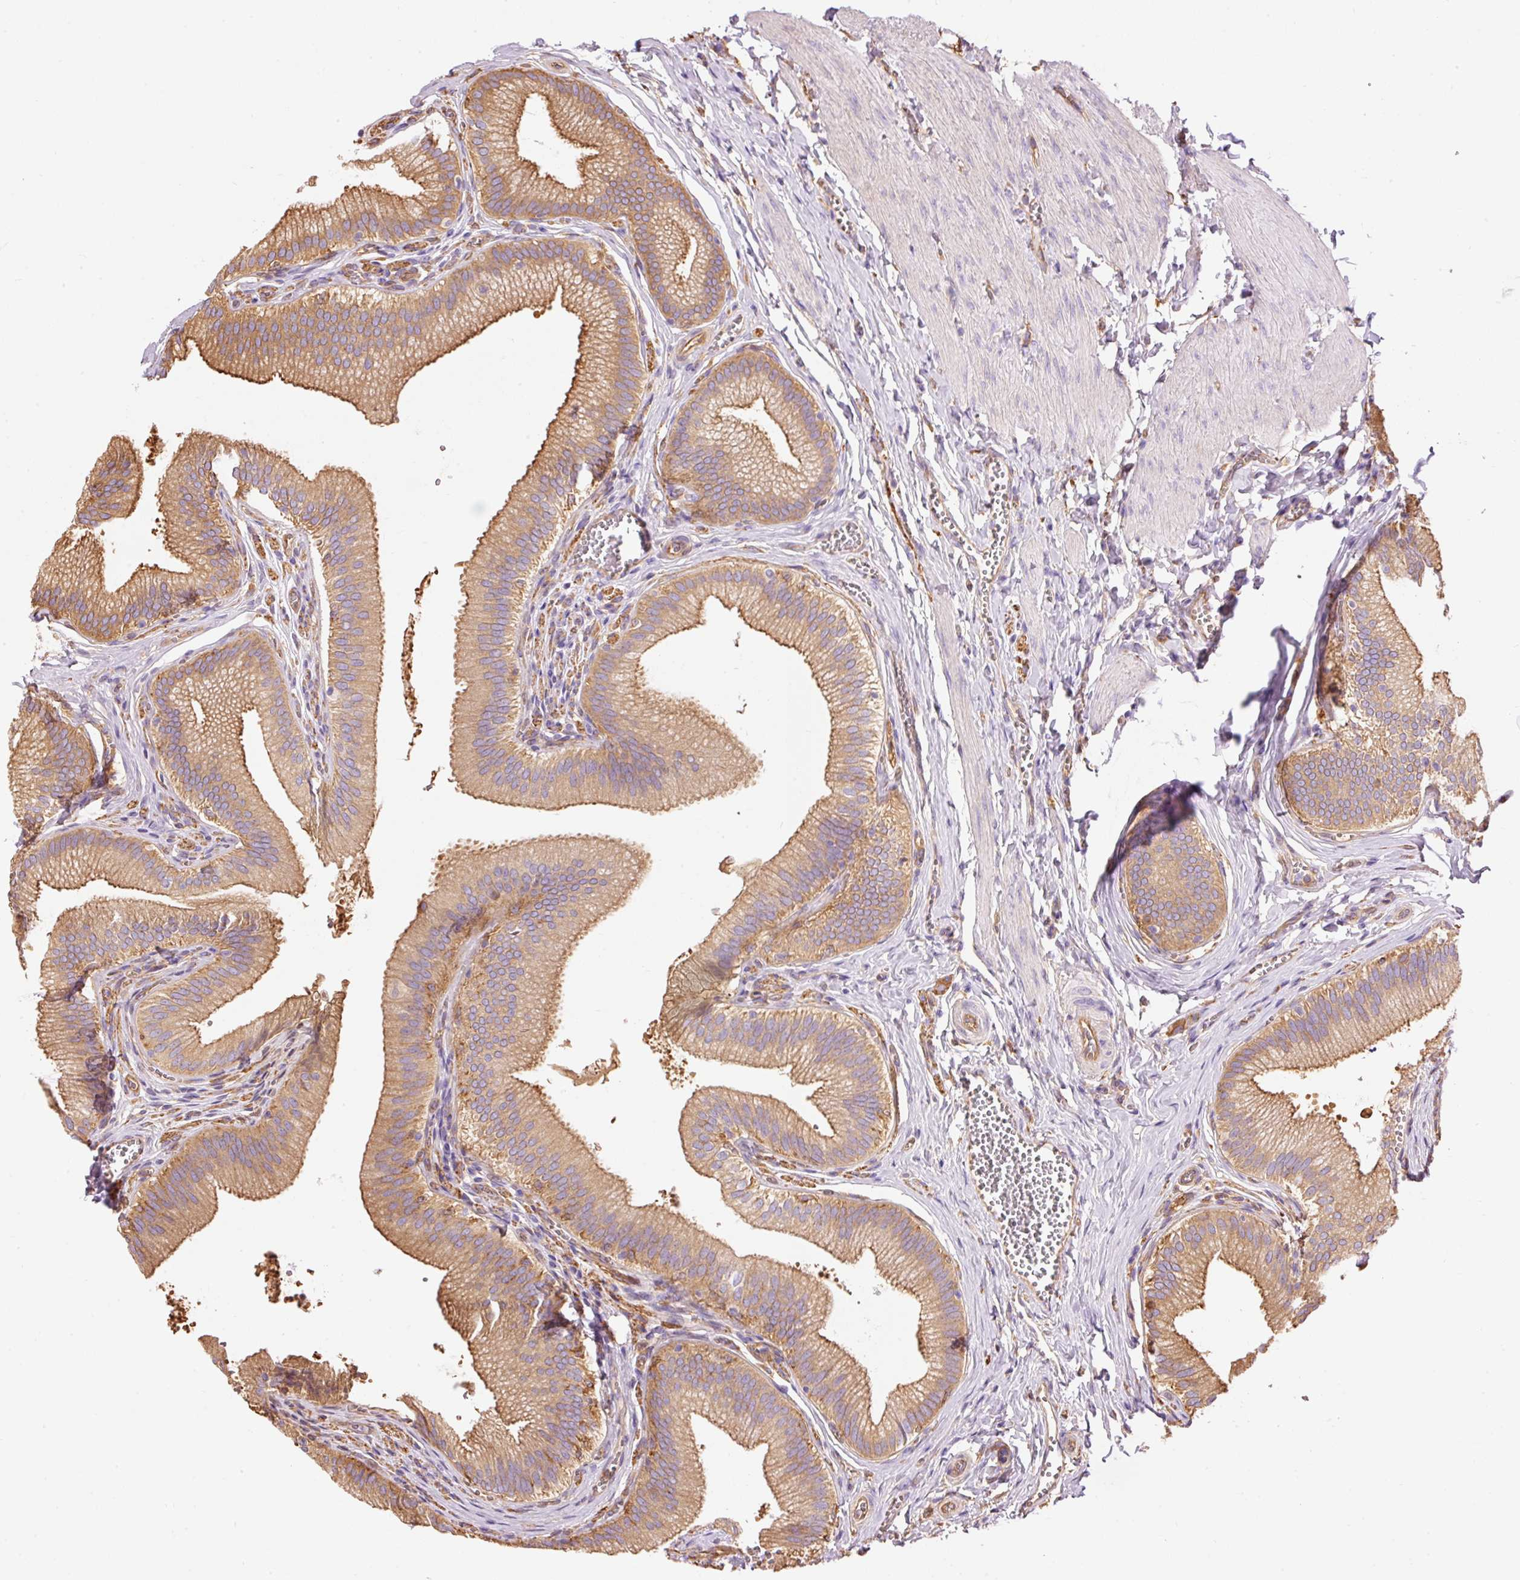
{"staining": {"intensity": "moderate", "quantity": ">75%", "location": "cytoplasmic/membranous"}, "tissue": "gallbladder", "cell_type": "Glandular cells", "image_type": "normal", "snomed": [{"axis": "morphology", "description": "Normal tissue, NOS"}, {"axis": "topography", "description": "Gallbladder"}], "caption": "A histopathology image showing moderate cytoplasmic/membranous expression in about >75% of glandular cells in benign gallbladder, as visualized by brown immunohistochemical staining.", "gene": "ENSG00000249624", "patient": {"sex": "male", "age": 17}}